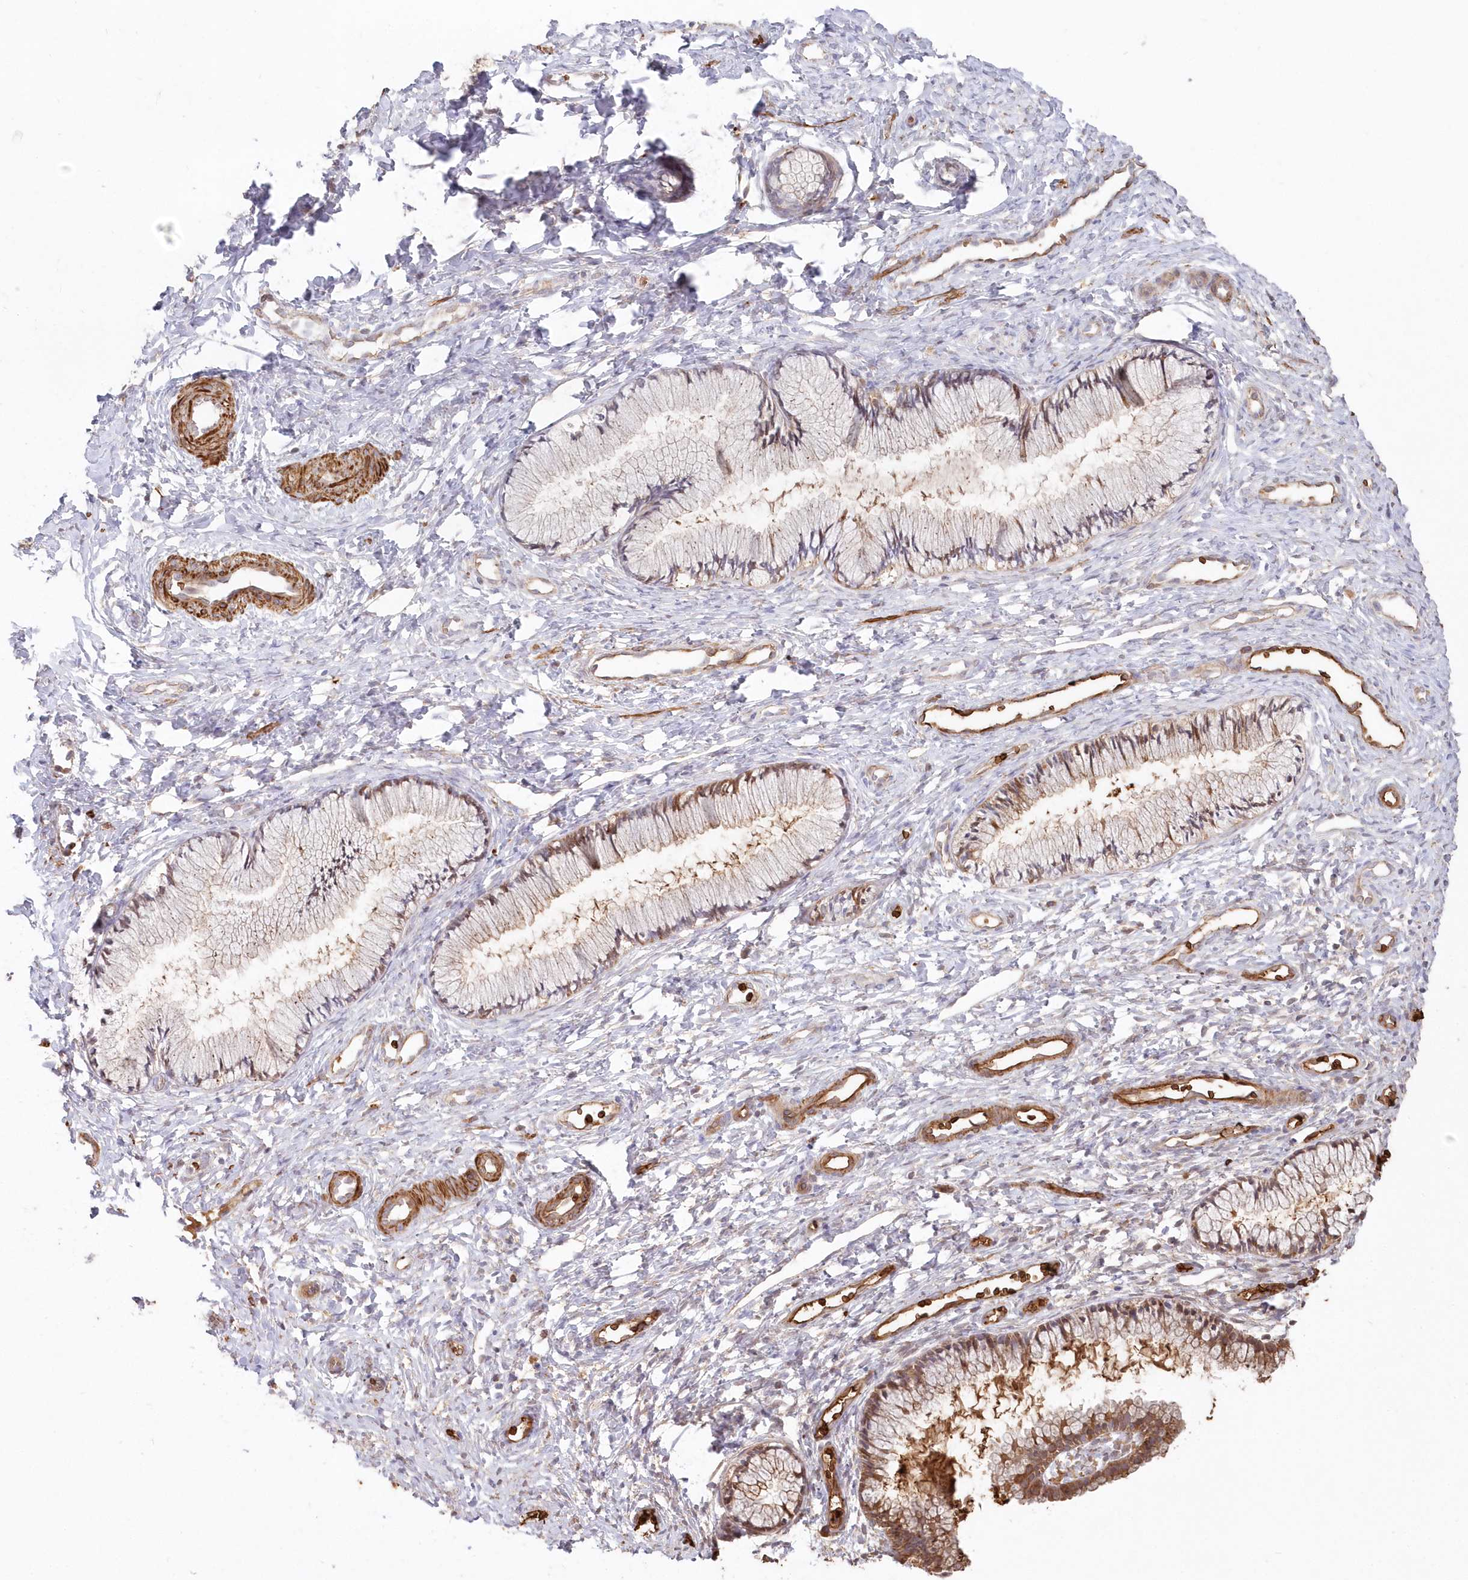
{"staining": {"intensity": "moderate", "quantity": "25%-75%", "location": "cytoplasmic/membranous"}, "tissue": "cervix", "cell_type": "Glandular cells", "image_type": "normal", "snomed": [{"axis": "morphology", "description": "Normal tissue, NOS"}, {"axis": "topography", "description": "Cervix"}], "caption": "Protein positivity by IHC demonstrates moderate cytoplasmic/membranous expression in about 25%-75% of glandular cells in benign cervix.", "gene": "SERINC1", "patient": {"sex": "female", "age": 27}}